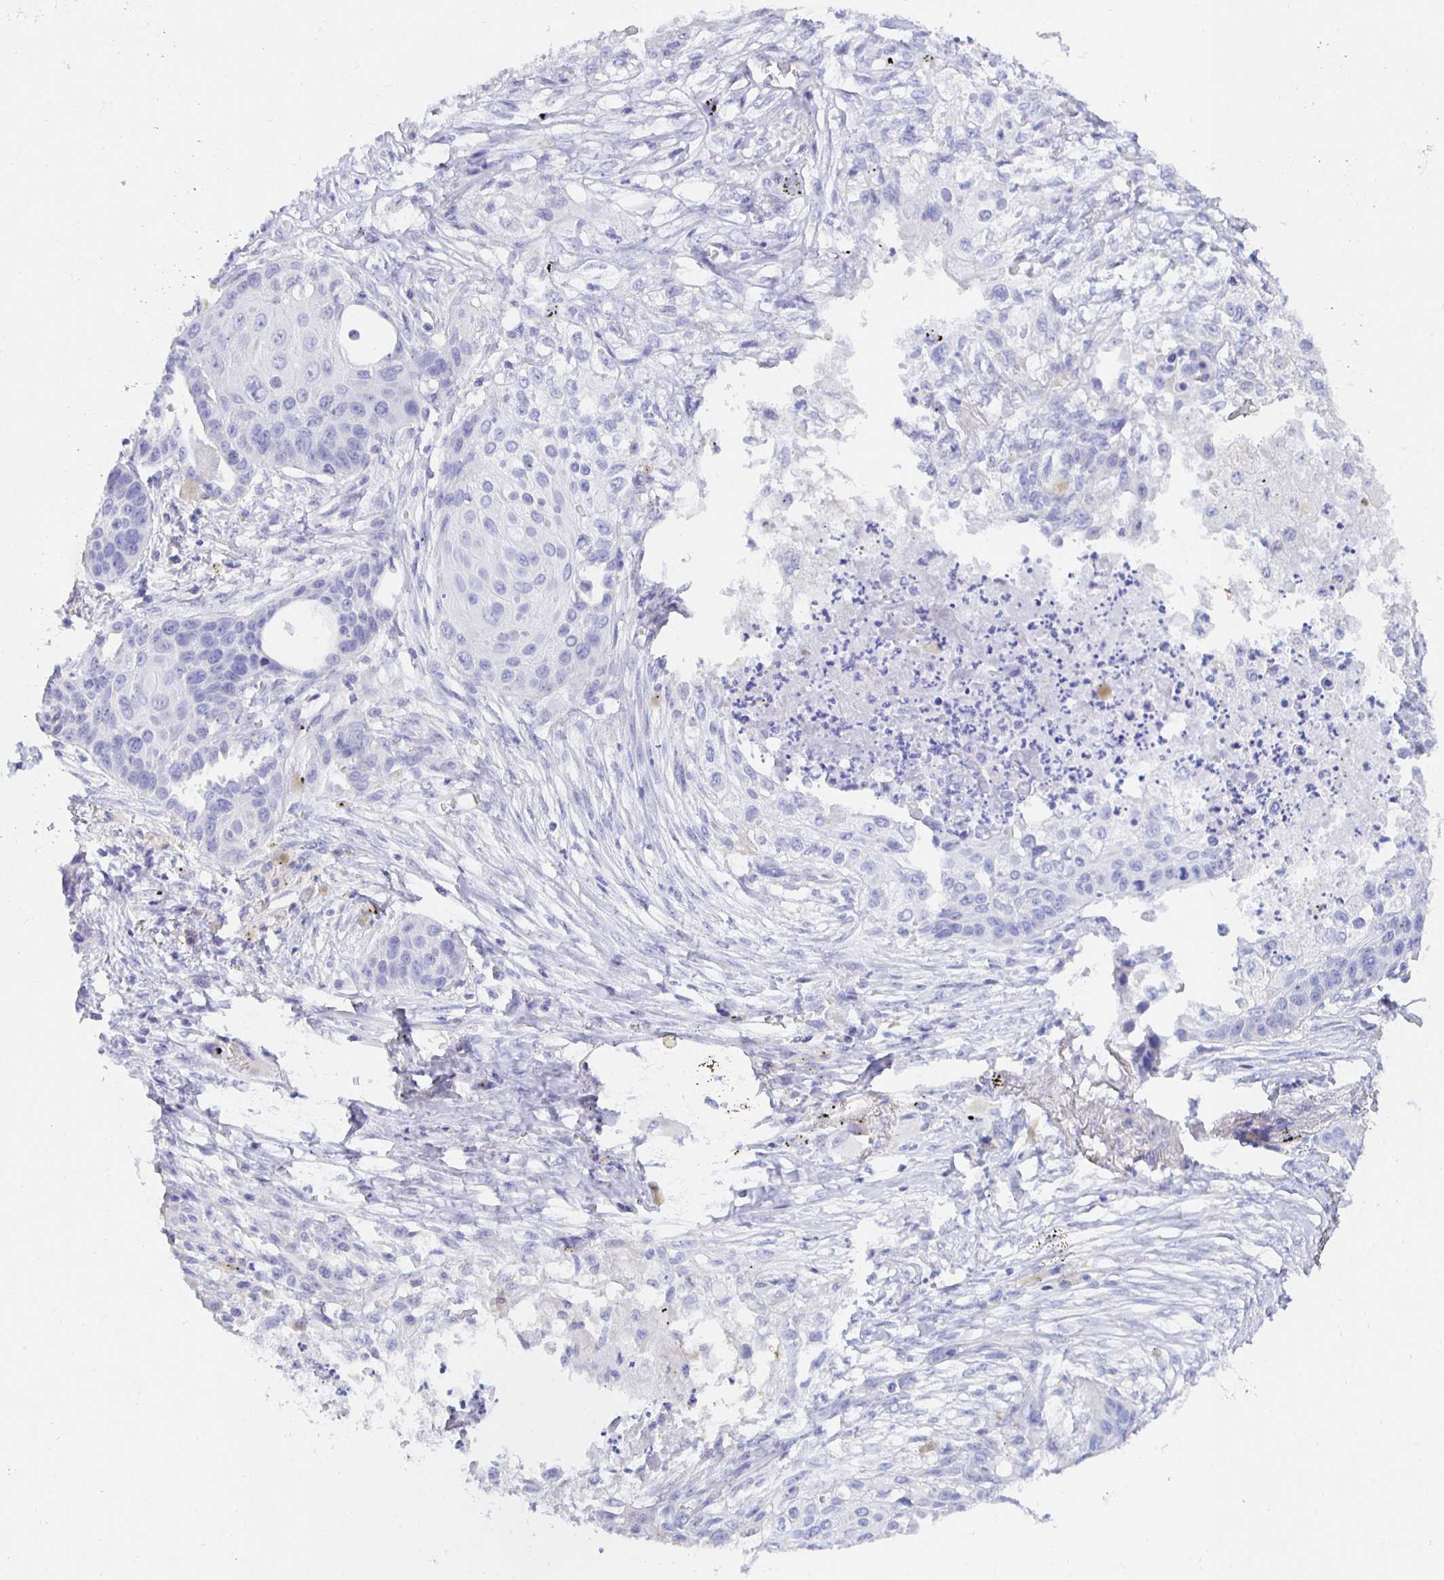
{"staining": {"intensity": "negative", "quantity": "none", "location": "none"}, "tissue": "lung cancer", "cell_type": "Tumor cells", "image_type": "cancer", "snomed": [{"axis": "morphology", "description": "Squamous cell carcinoma, NOS"}, {"axis": "topography", "description": "Lung"}], "caption": "This is an immunohistochemistry (IHC) micrograph of lung cancer. There is no expression in tumor cells.", "gene": "UMOD", "patient": {"sex": "male", "age": 71}}